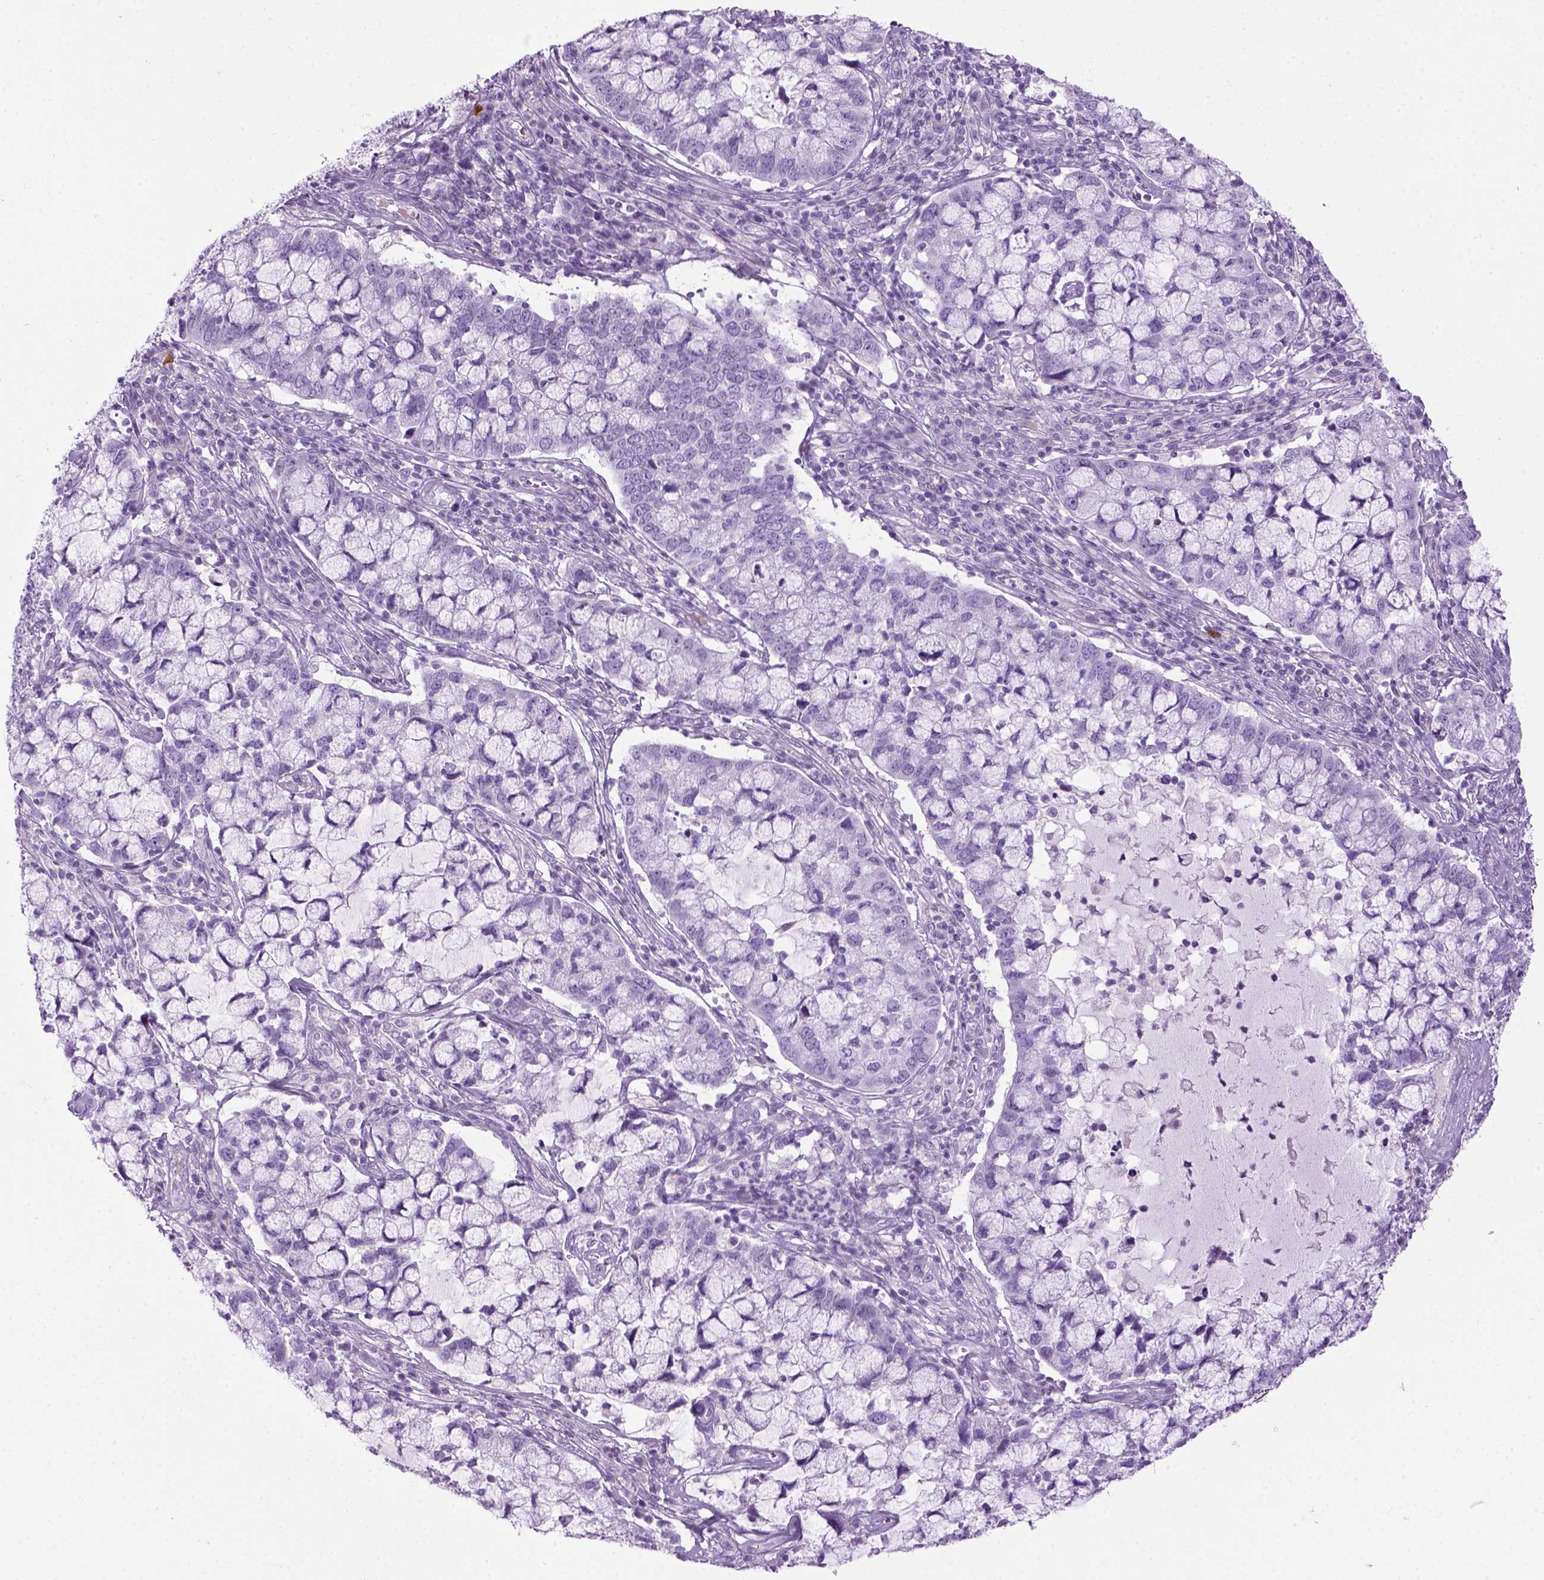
{"staining": {"intensity": "negative", "quantity": "none", "location": "none"}, "tissue": "cervical cancer", "cell_type": "Tumor cells", "image_type": "cancer", "snomed": [{"axis": "morphology", "description": "Adenocarcinoma, NOS"}, {"axis": "topography", "description": "Cervix"}], "caption": "Immunohistochemical staining of human cervical cancer demonstrates no significant positivity in tumor cells.", "gene": "GABRB2", "patient": {"sex": "female", "age": 40}}